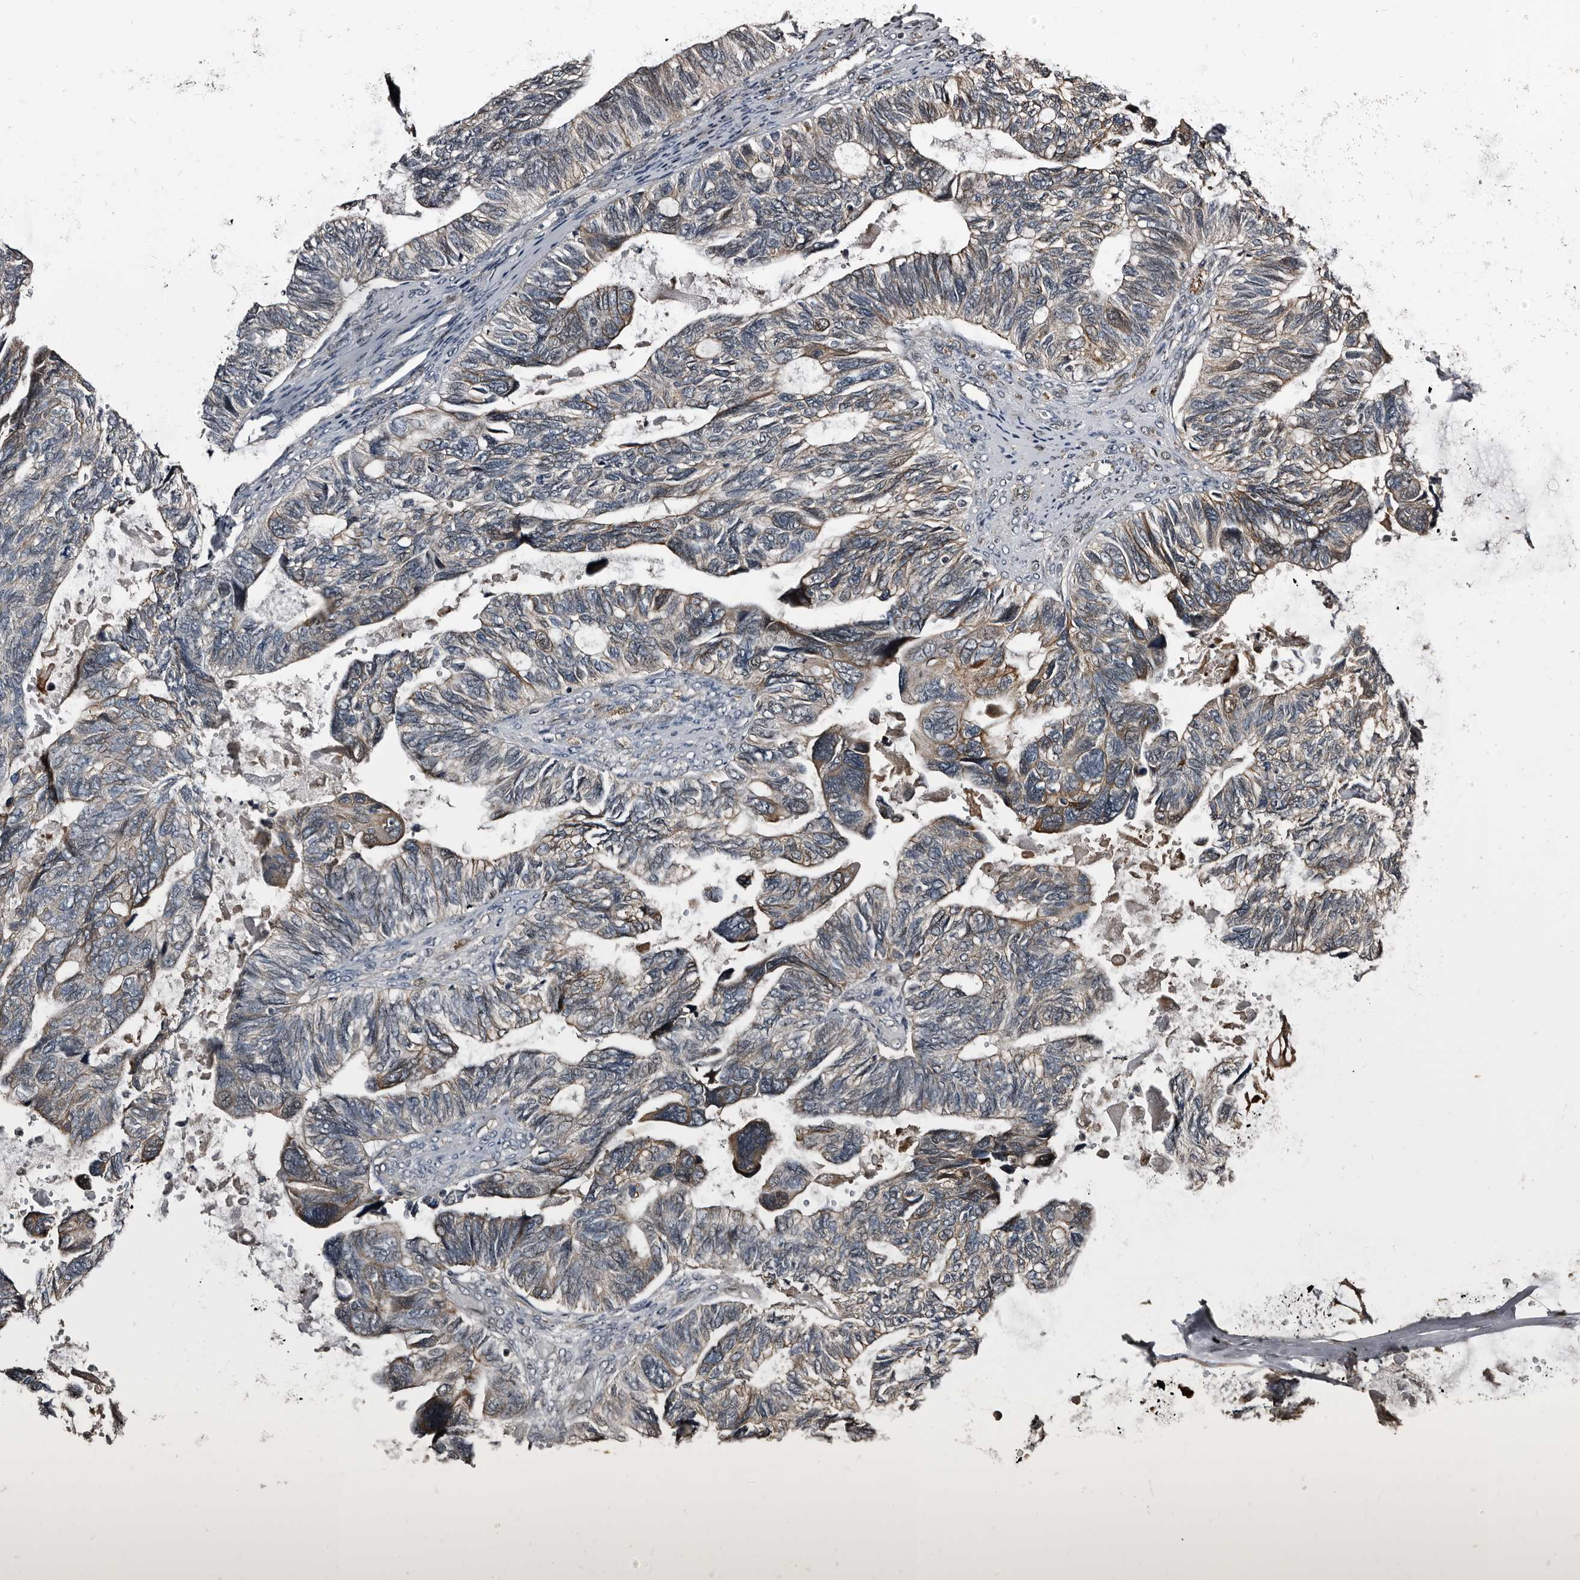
{"staining": {"intensity": "weak", "quantity": "<25%", "location": "cytoplasmic/membranous"}, "tissue": "ovarian cancer", "cell_type": "Tumor cells", "image_type": "cancer", "snomed": [{"axis": "morphology", "description": "Cystadenocarcinoma, serous, NOS"}, {"axis": "topography", "description": "Ovary"}], "caption": "Immunohistochemical staining of ovarian cancer (serous cystadenocarcinoma) reveals no significant staining in tumor cells.", "gene": "DHPS", "patient": {"sex": "female", "age": 79}}